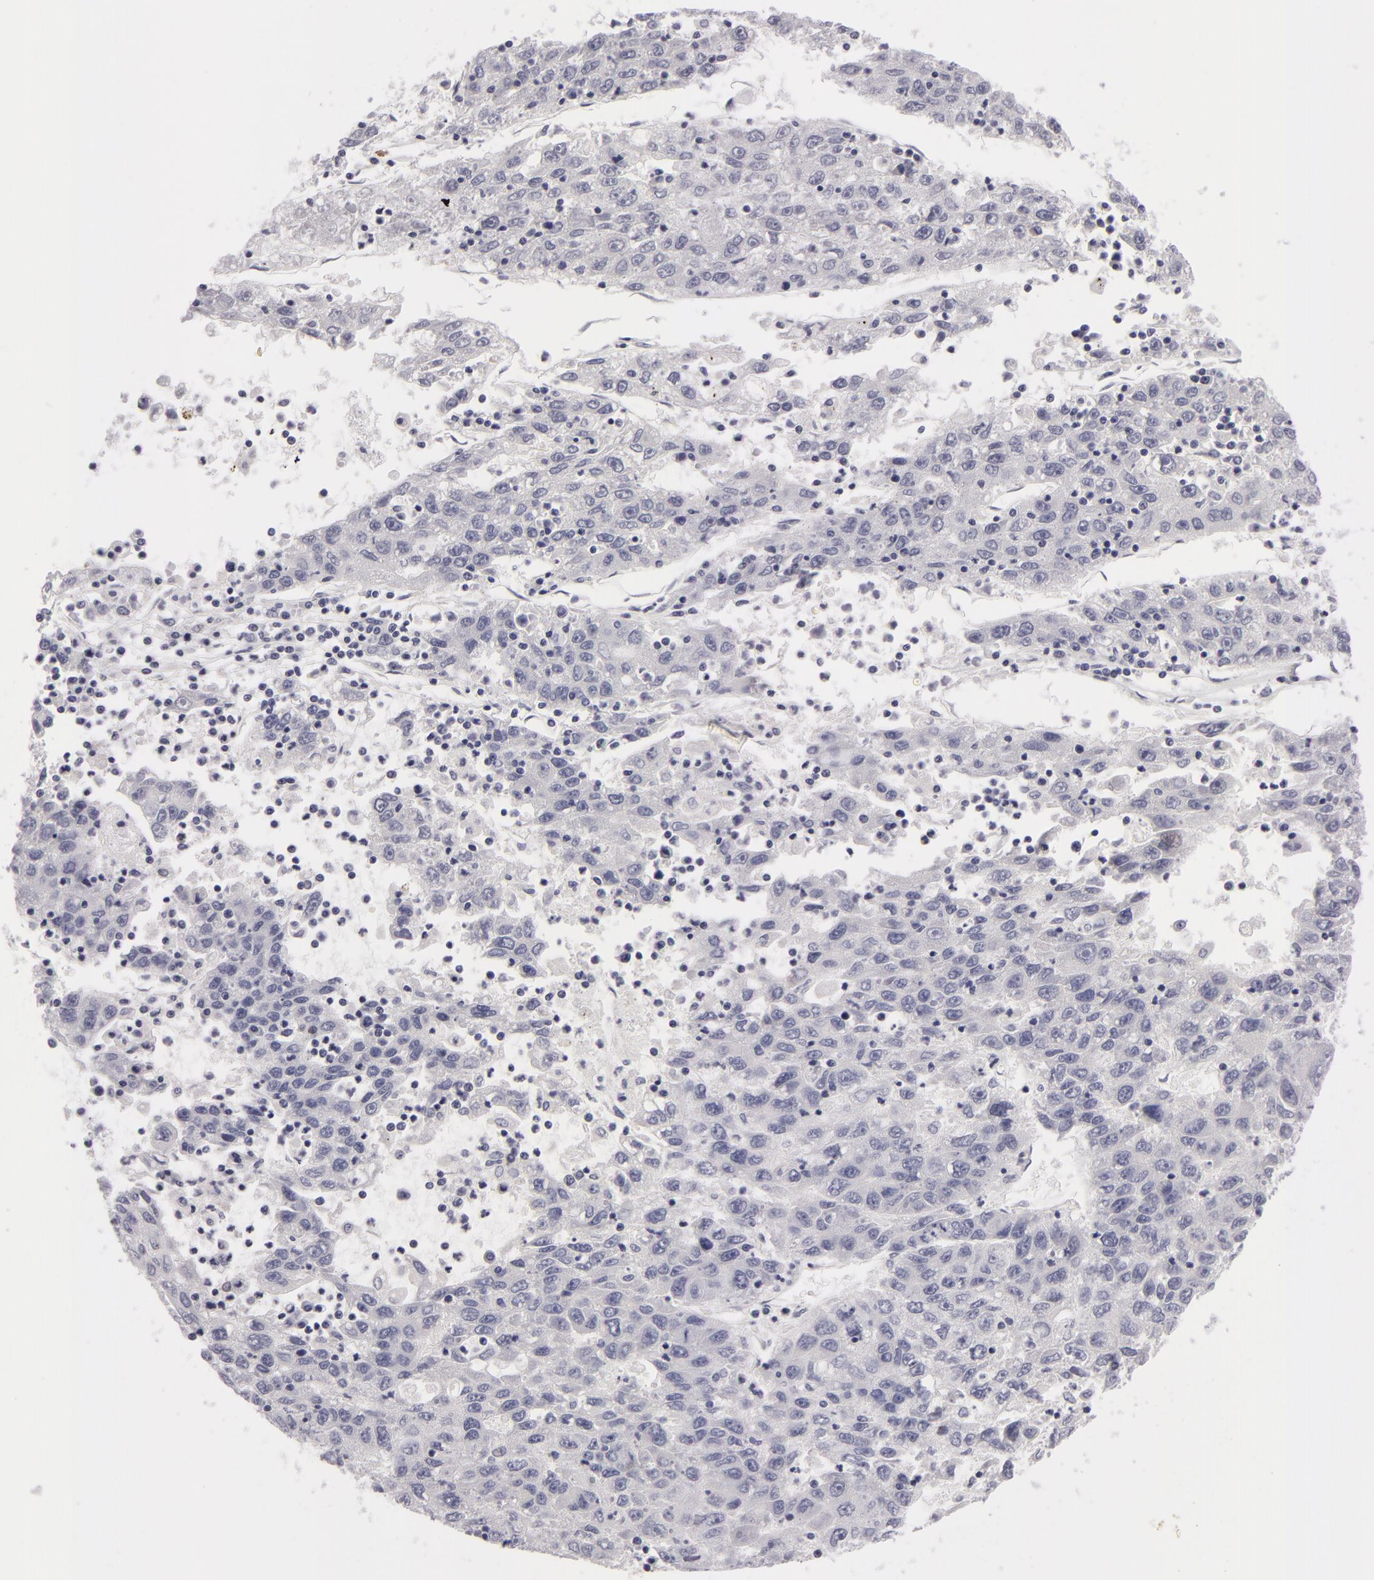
{"staining": {"intensity": "negative", "quantity": "none", "location": "none"}, "tissue": "liver cancer", "cell_type": "Tumor cells", "image_type": "cancer", "snomed": [{"axis": "morphology", "description": "Carcinoma, Hepatocellular, NOS"}, {"axis": "topography", "description": "Liver"}], "caption": "IHC of human liver cancer displays no expression in tumor cells. (DAB (3,3'-diaminobenzidine) immunohistochemistry (IHC), high magnification).", "gene": "NLGN4X", "patient": {"sex": "male", "age": 49}}